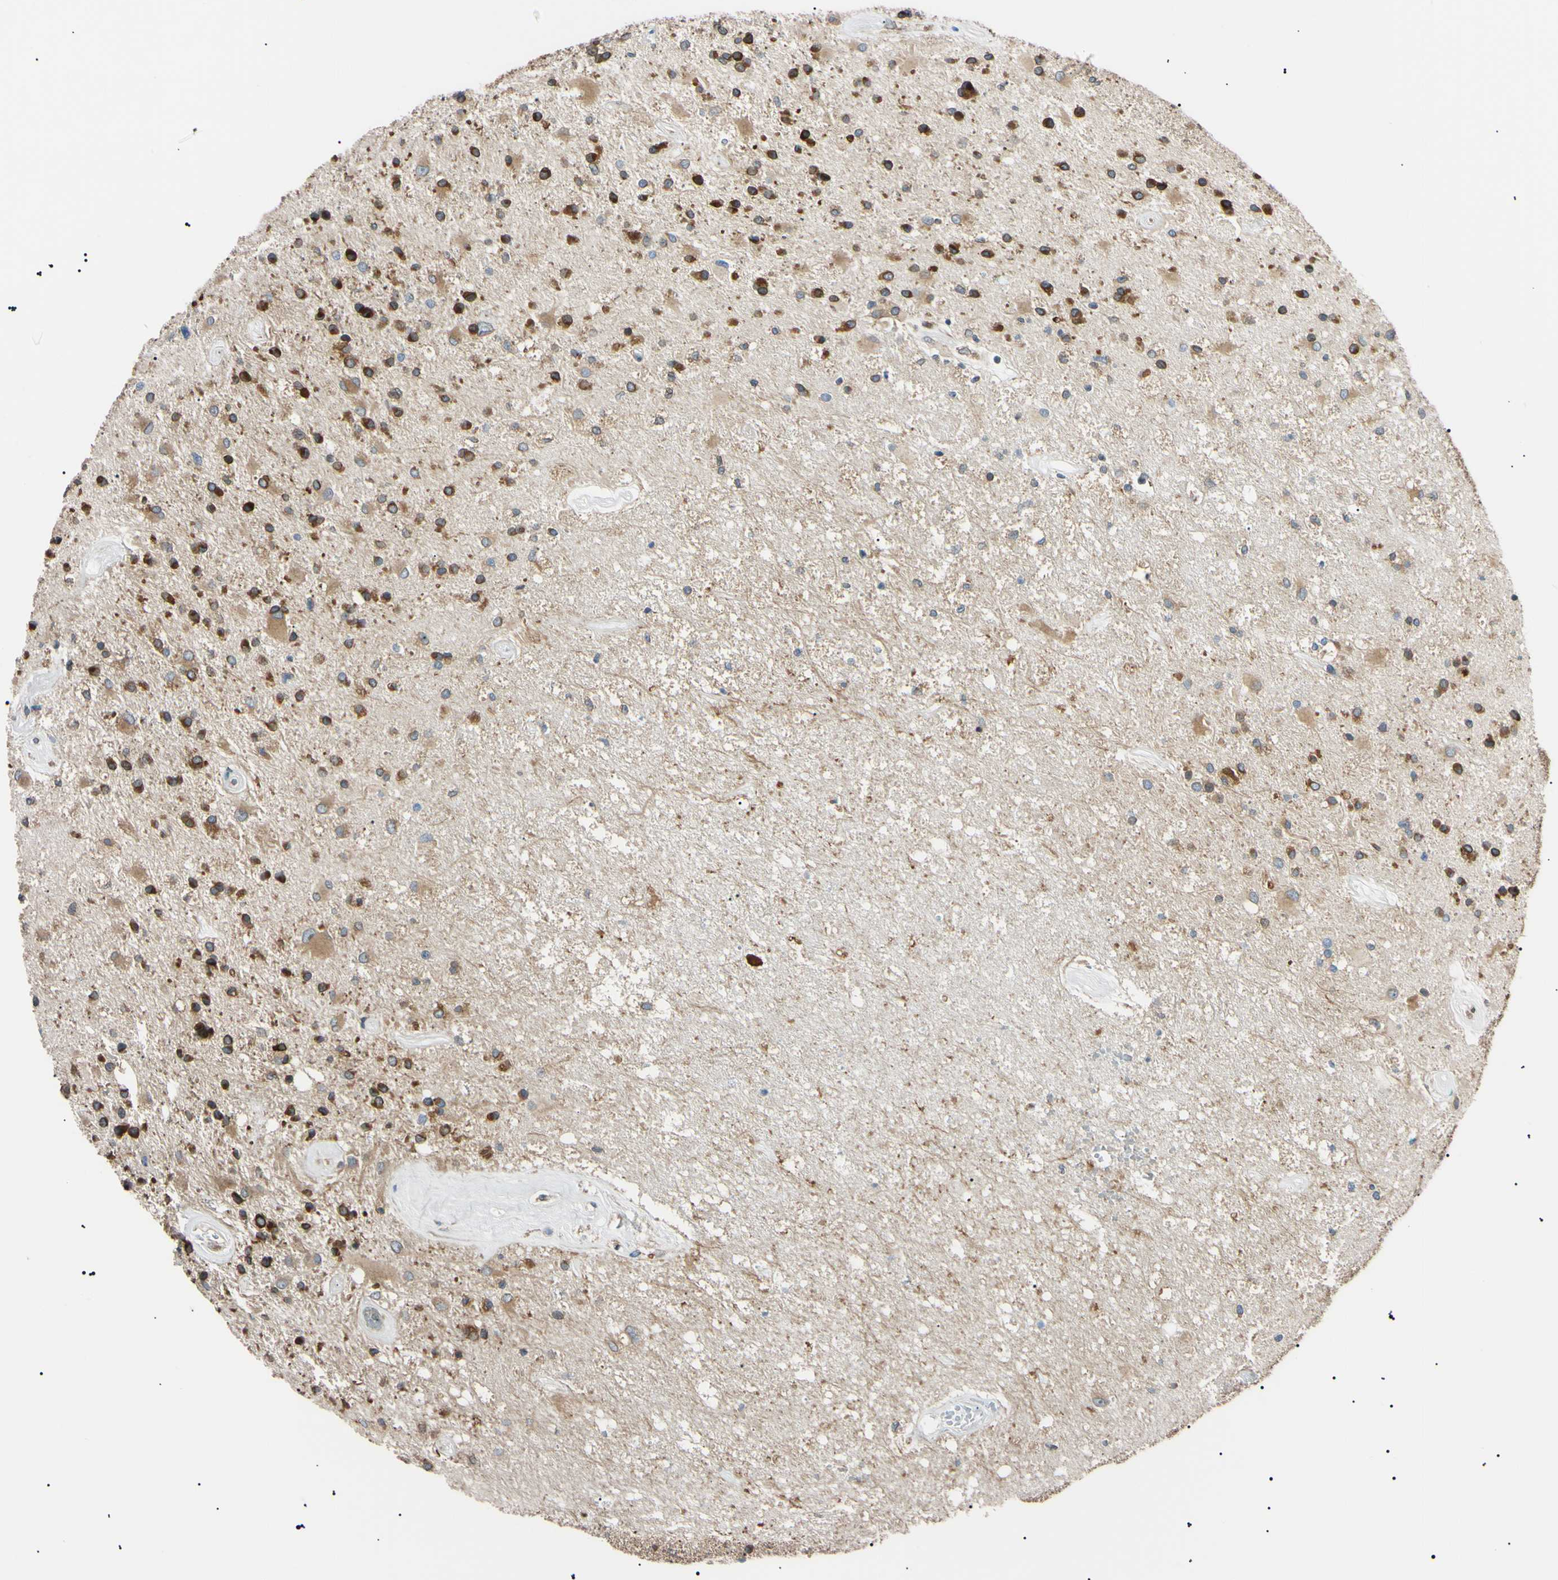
{"staining": {"intensity": "moderate", "quantity": ">75%", "location": "cytoplasmic/membranous"}, "tissue": "glioma", "cell_type": "Tumor cells", "image_type": "cancer", "snomed": [{"axis": "morphology", "description": "Glioma, malignant, Low grade"}, {"axis": "topography", "description": "Brain"}], "caption": "An IHC micrograph of neoplastic tissue is shown. Protein staining in brown labels moderate cytoplasmic/membranous positivity in glioma within tumor cells.", "gene": "VAPA", "patient": {"sex": "male", "age": 58}}